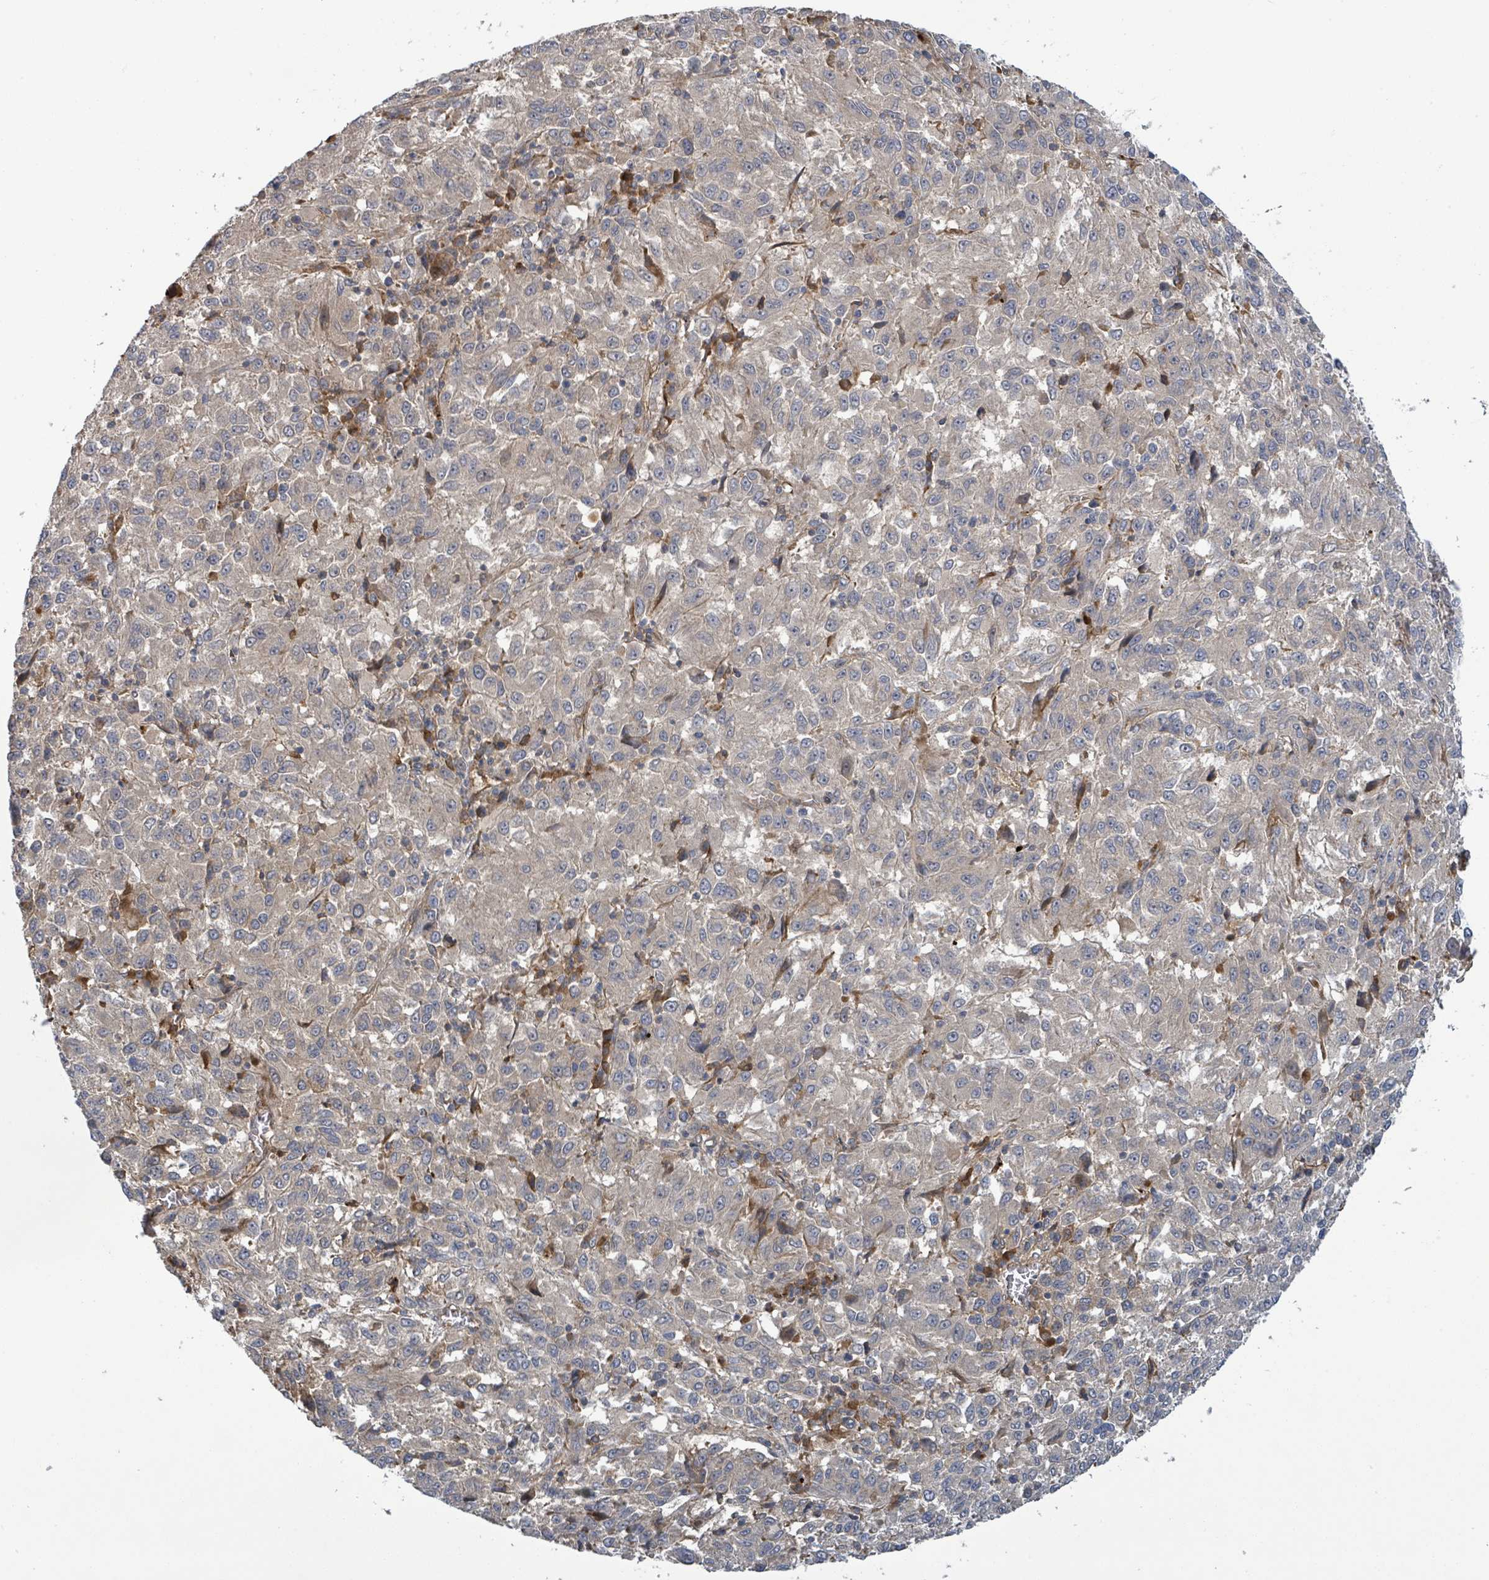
{"staining": {"intensity": "weak", "quantity": "<25%", "location": "cytoplasmic/membranous"}, "tissue": "melanoma", "cell_type": "Tumor cells", "image_type": "cancer", "snomed": [{"axis": "morphology", "description": "Malignant melanoma, Metastatic site"}, {"axis": "topography", "description": "Lung"}], "caption": "This is a photomicrograph of IHC staining of malignant melanoma (metastatic site), which shows no expression in tumor cells.", "gene": "STARD4", "patient": {"sex": "male", "age": 64}}